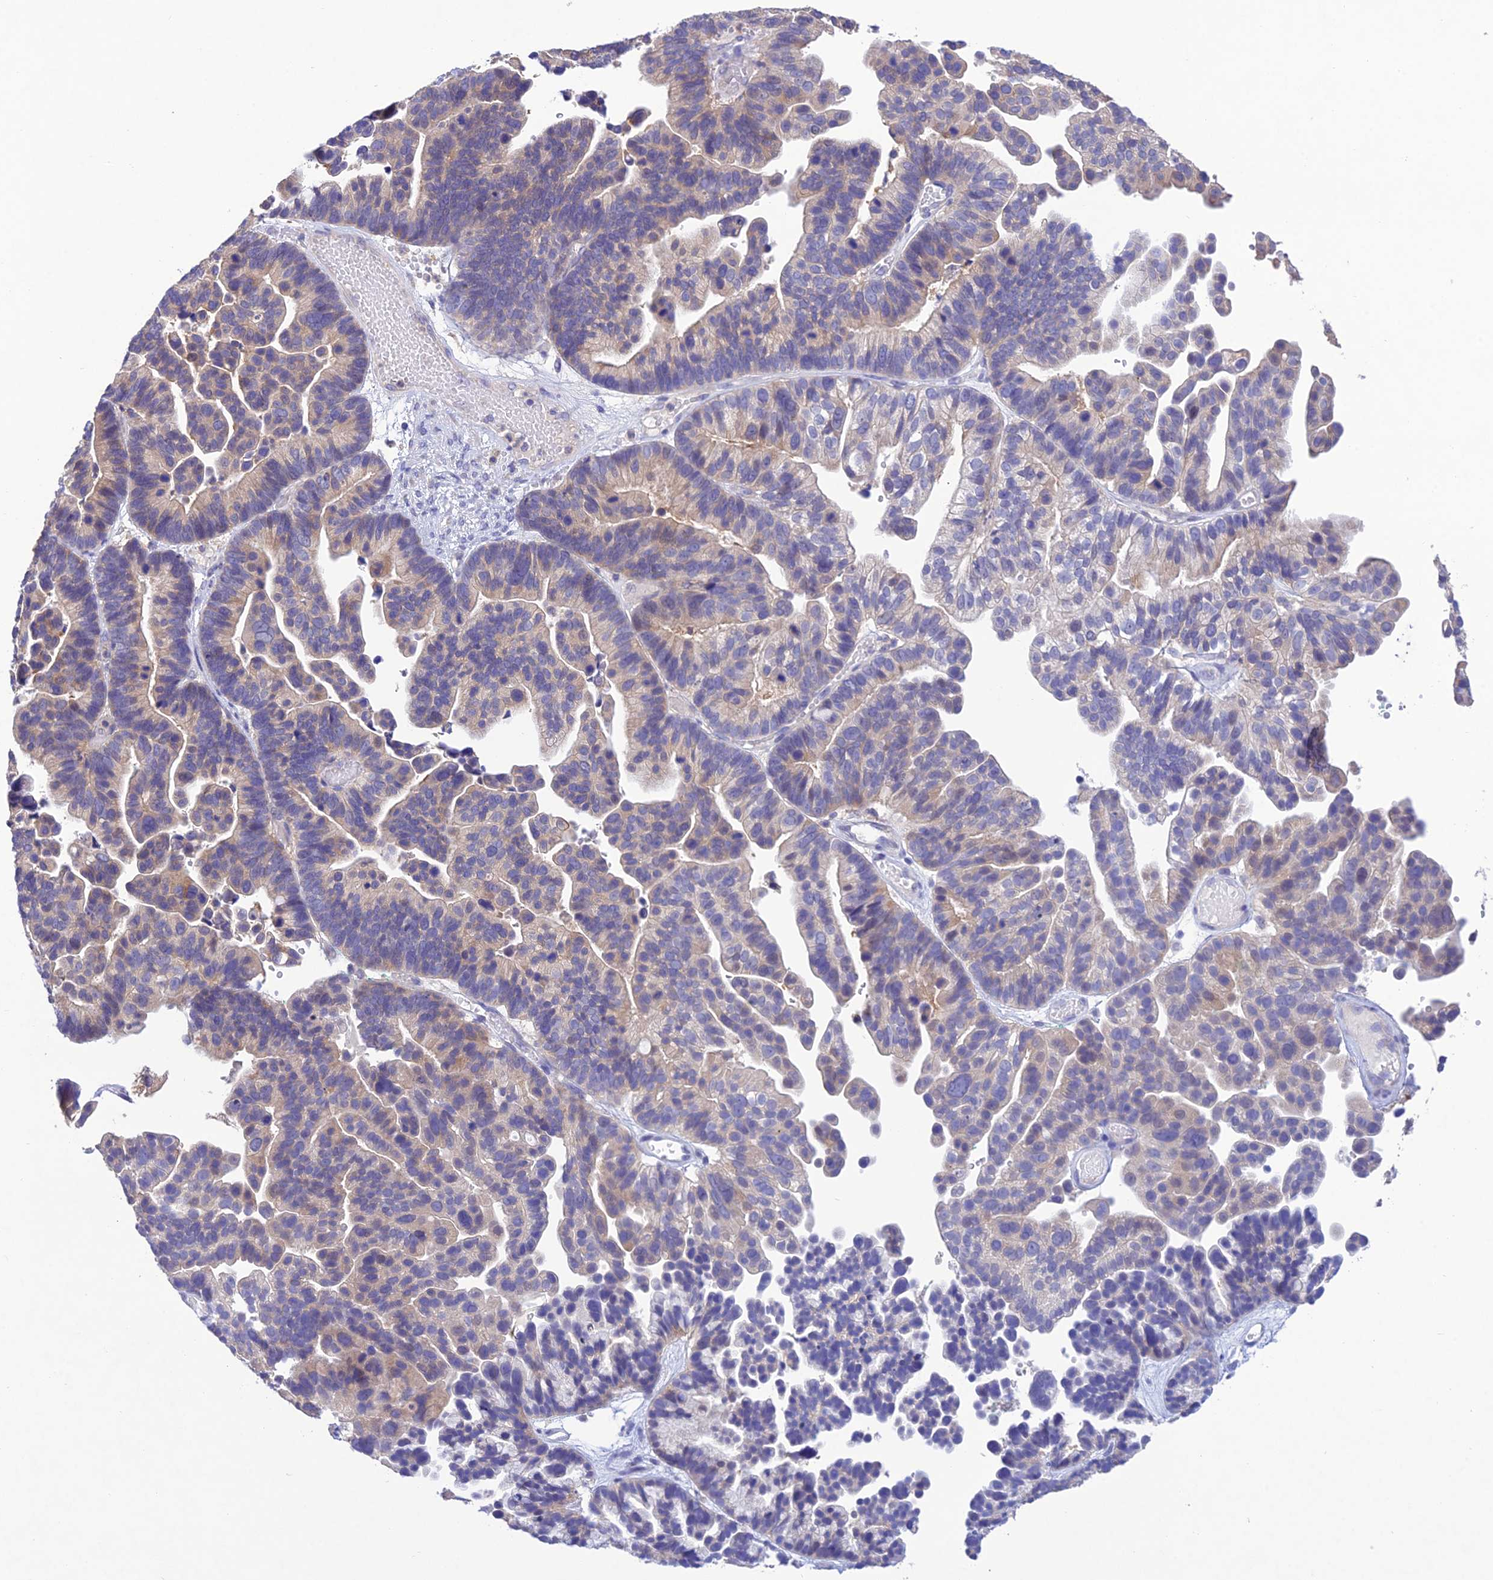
{"staining": {"intensity": "weak", "quantity": "25%-75%", "location": "cytoplasmic/membranous"}, "tissue": "ovarian cancer", "cell_type": "Tumor cells", "image_type": "cancer", "snomed": [{"axis": "morphology", "description": "Cystadenocarcinoma, serous, NOS"}, {"axis": "topography", "description": "Ovary"}], "caption": "Protein staining displays weak cytoplasmic/membranous positivity in about 25%-75% of tumor cells in ovarian serous cystadenocarcinoma. The staining was performed using DAB to visualize the protein expression in brown, while the nuclei were stained in blue with hematoxylin (Magnification: 20x).", "gene": "SNX24", "patient": {"sex": "female", "age": 56}}